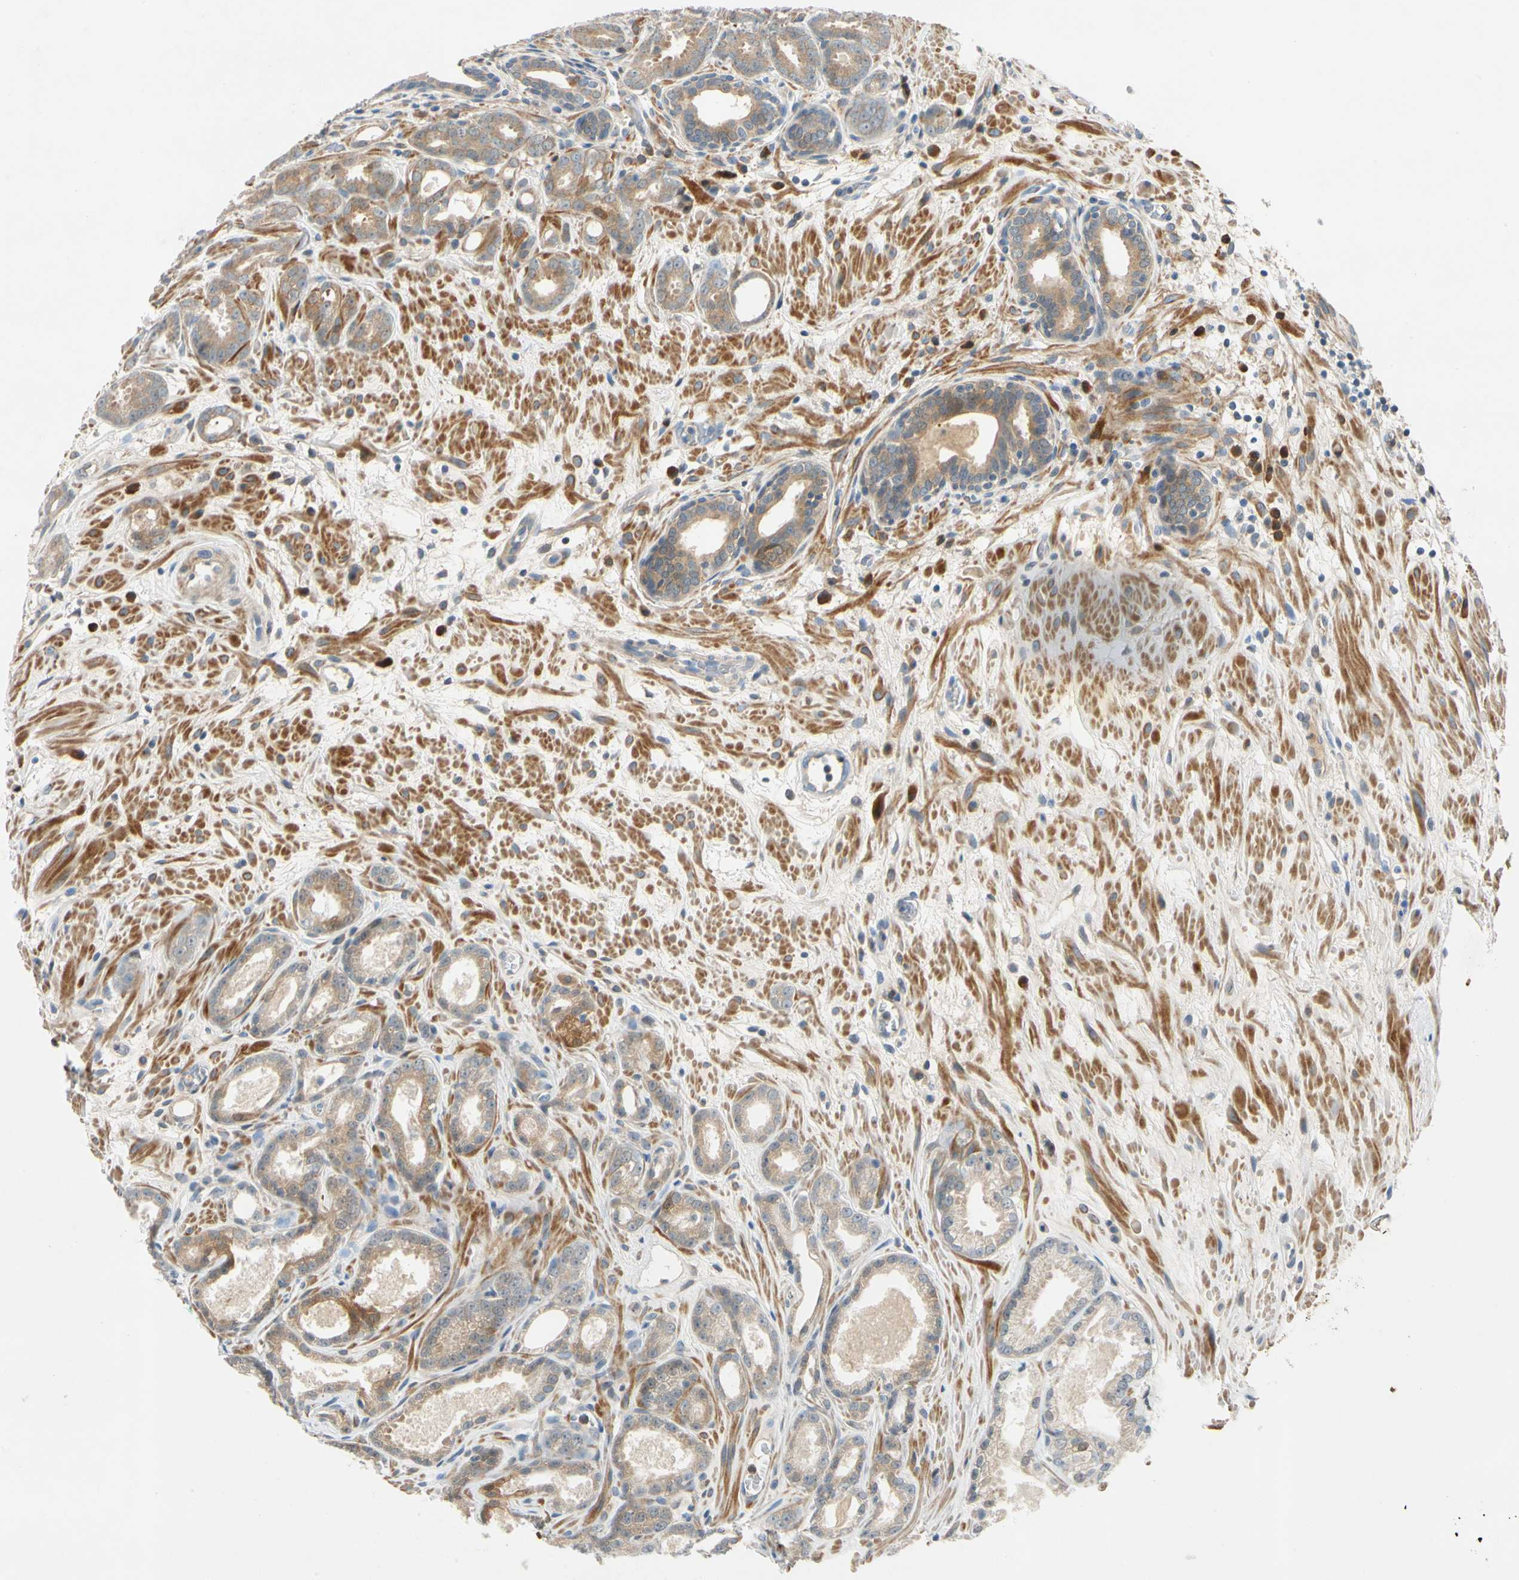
{"staining": {"intensity": "moderate", "quantity": ">75%", "location": "cytoplasmic/membranous"}, "tissue": "prostate cancer", "cell_type": "Tumor cells", "image_type": "cancer", "snomed": [{"axis": "morphology", "description": "Adenocarcinoma, Low grade"}, {"axis": "topography", "description": "Prostate"}], "caption": "Immunohistochemical staining of prostate low-grade adenocarcinoma displays medium levels of moderate cytoplasmic/membranous protein positivity in approximately >75% of tumor cells.", "gene": "WIPI1", "patient": {"sex": "male", "age": 57}}